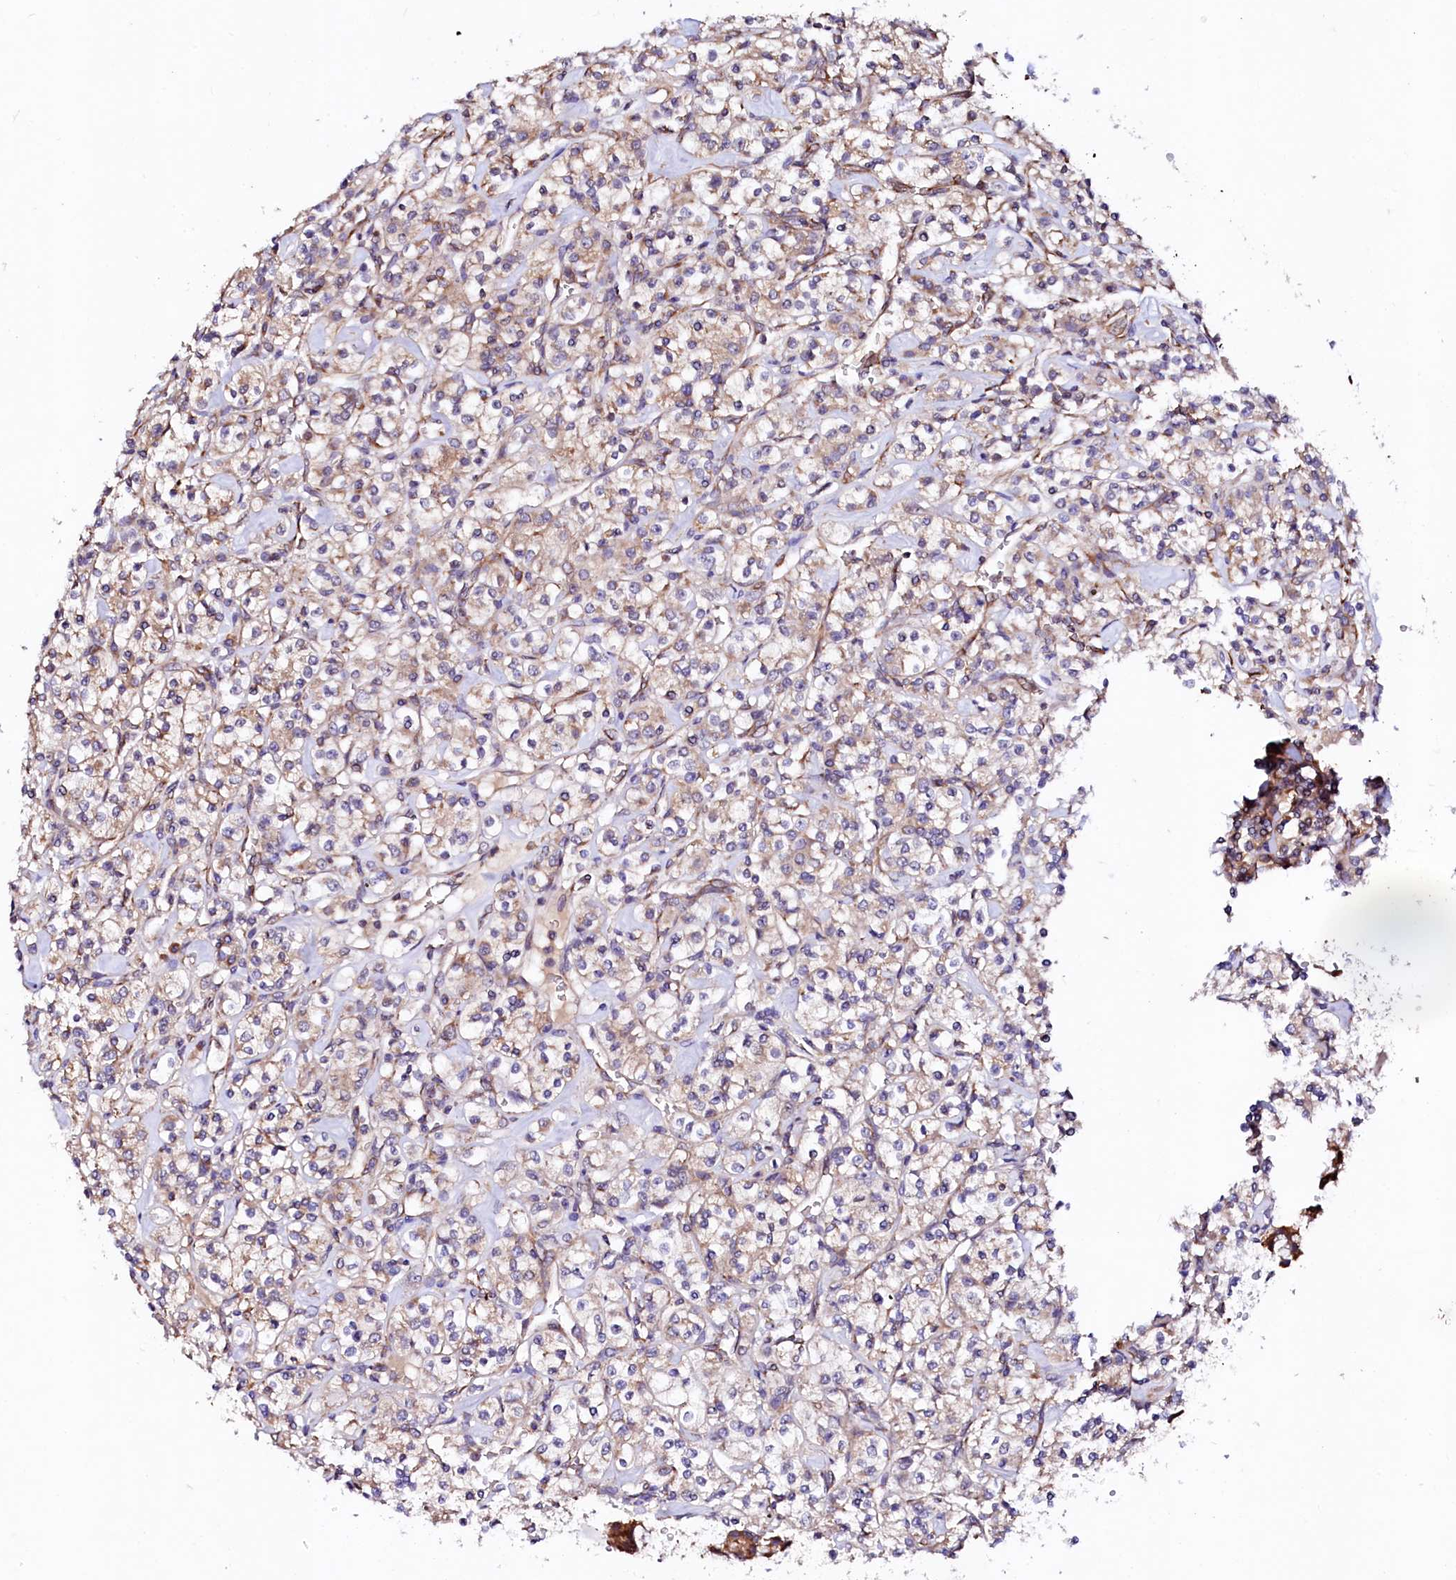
{"staining": {"intensity": "weak", "quantity": "<25%", "location": "cytoplasmic/membranous"}, "tissue": "renal cancer", "cell_type": "Tumor cells", "image_type": "cancer", "snomed": [{"axis": "morphology", "description": "Adenocarcinoma, NOS"}, {"axis": "topography", "description": "Kidney"}], "caption": "An immunohistochemistry photomicrograph of renal cancer (adenocarcinoma) is shown. There is no staining in tumor cells of renal cancer (adenocarcinoma).", "gene": "UBE3C", "patient": {"sex": "male", "age": 77}}